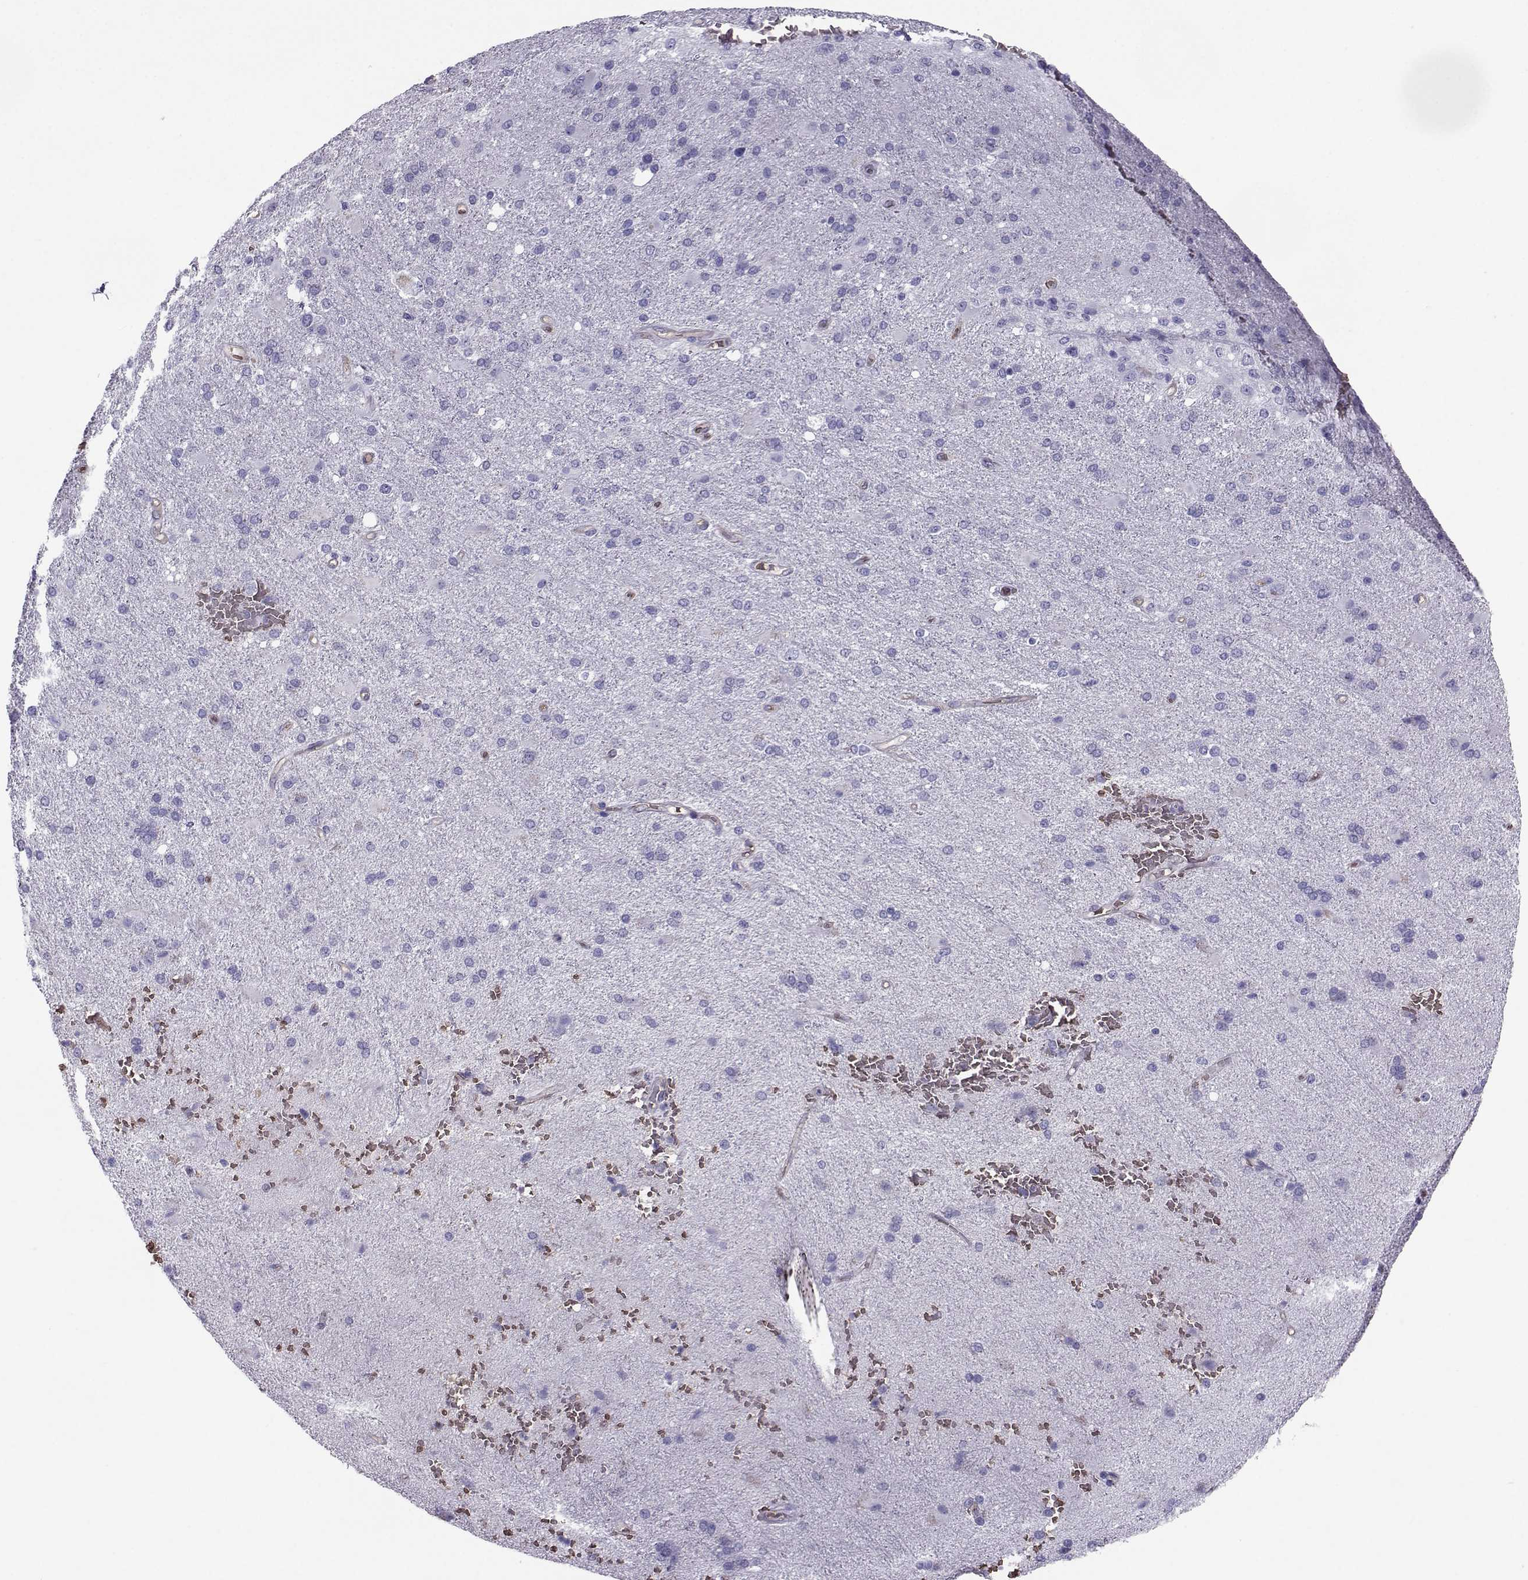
{"staining": {"intensity": "moderate", "quantity": "<25%", "location": "cytoplasmic/membranous"}, "tissue": "cerebral cortex", "cell_type": "Endothelial cells", "image_type": "normal", "snomed": [{"axis": "morphology", "description": "Normal tissue, NOS"}, {"axis": "morphology", "description": "Glioma, malignant, High grade"}, {"axis": "topography", "description": "Cerebral cortex"}], "caption": "Benign cerebral cortex displays moderate cytoplasmic/membranous positivity in about <25% of endothelial cells (DAB (3,3'-diaminobenzidine) IHC with brightfield microscopy, high magnification)..", "gene": "CLUL1", "patient": {"sex": "male", "age": 77}}